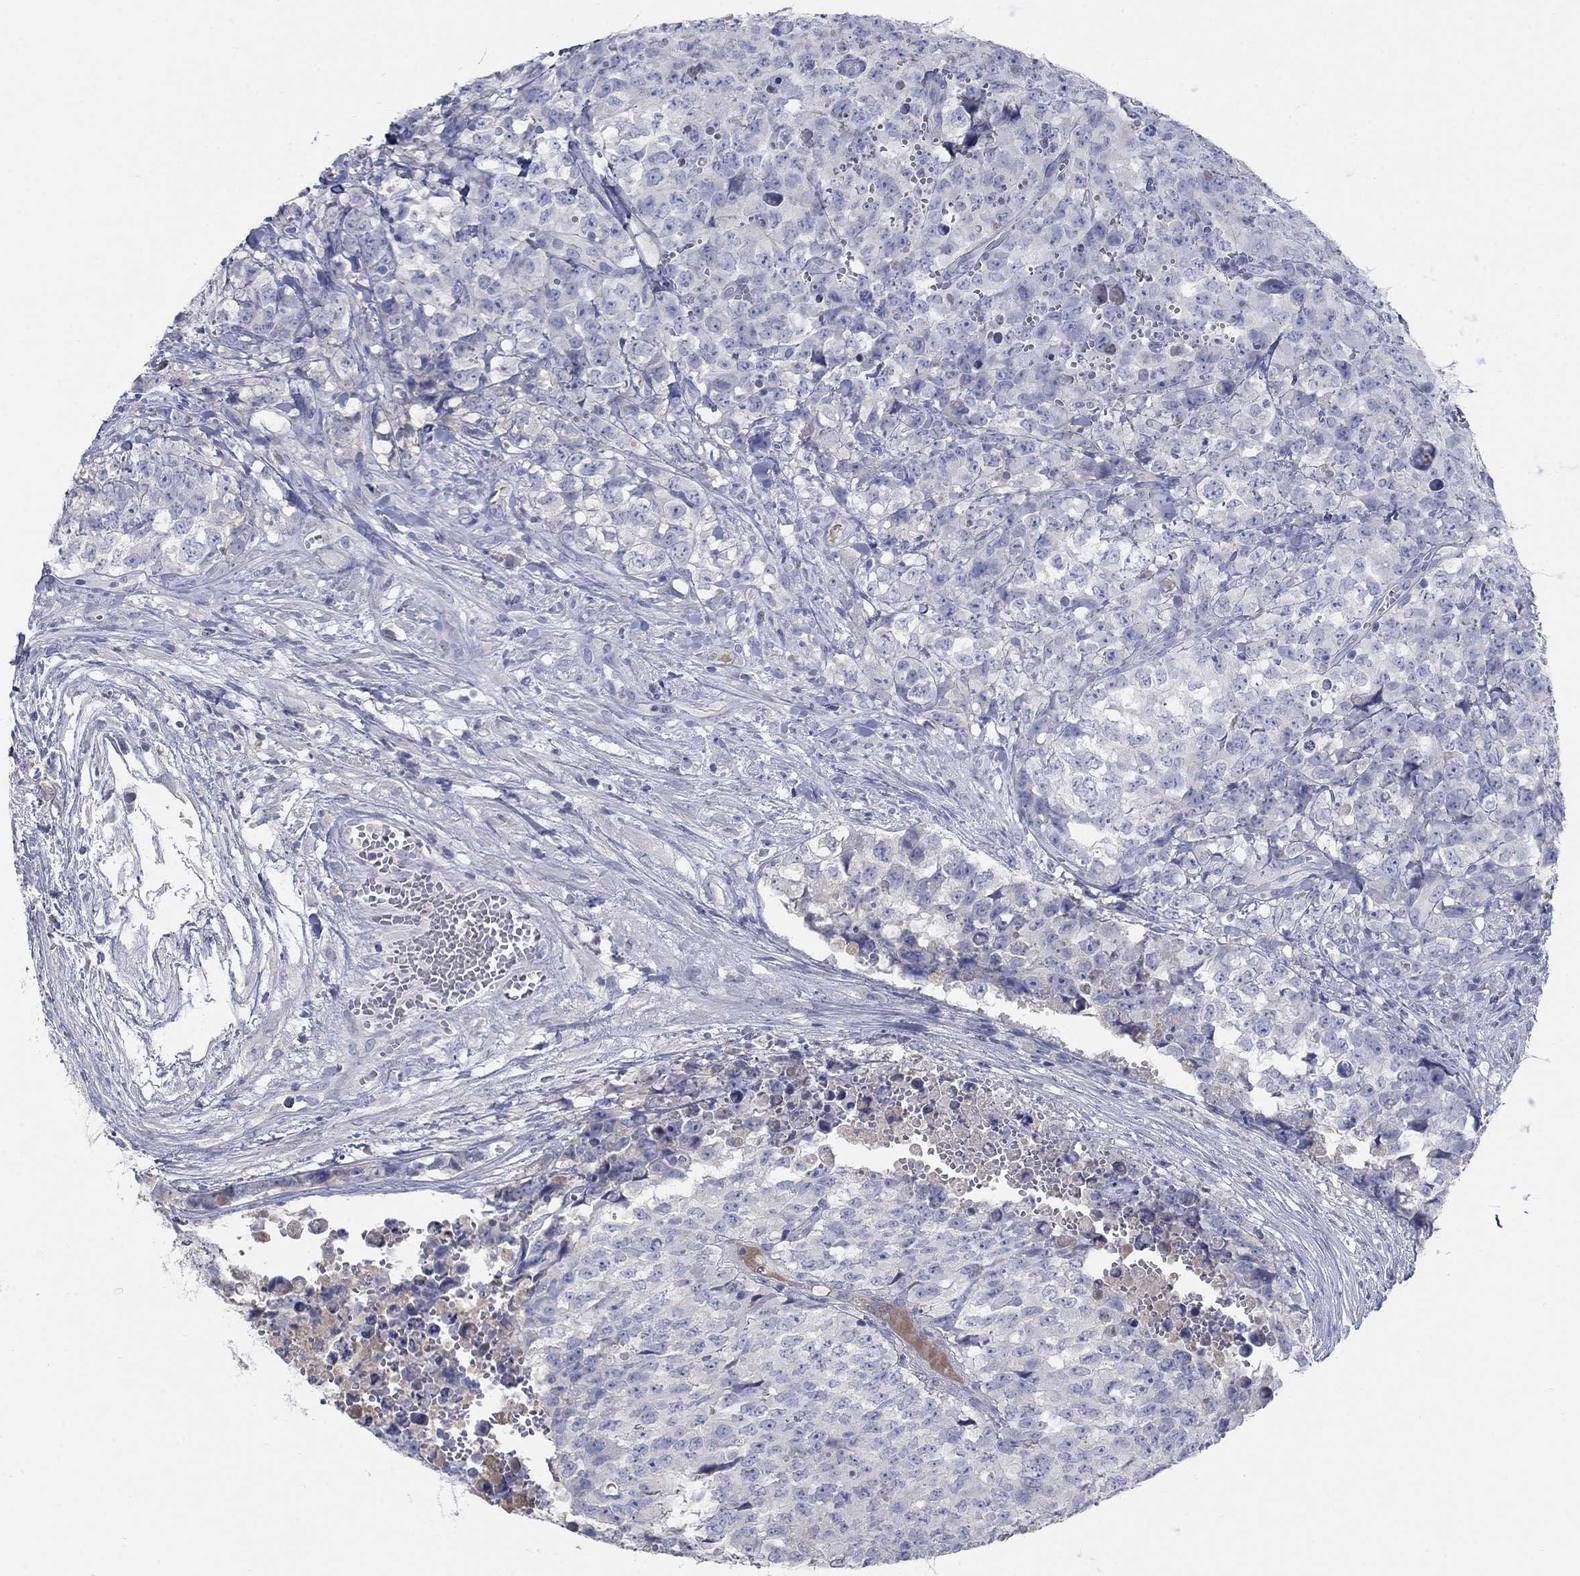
{"staining": {"intensity": "negative", "quantity": "none", "location": "none"}, "tissue": "testis cancer", "cell_type": "Tumor cells", "image_type": "cancer", "snomed": [{"axis": "morphology", "description": "Carcinoma, Embryonal, NOS"}, {"axis": "topography", "description": "Testis"}], "caption": "Embryonal carcinoma (testis) was stained to show a protein in brown. There is no significant expression in tumor cells.", "gene": "TMEM249", "patient": {"sex": "male", "age": 23}}